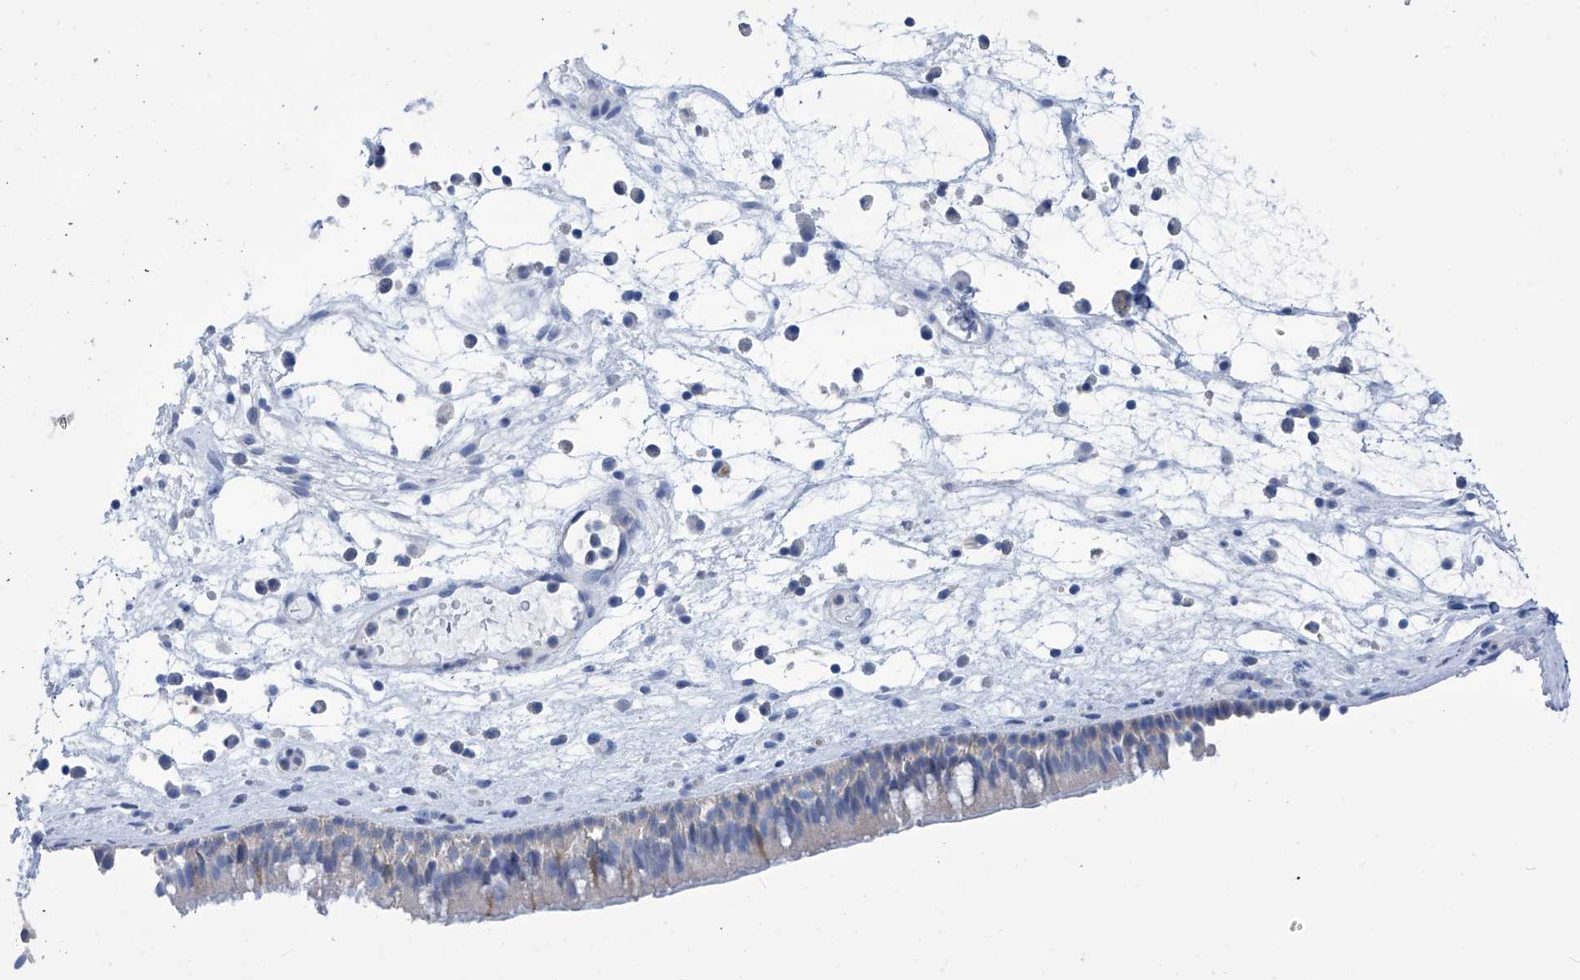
{"staining": {"intensity": "negative", "quantity": "none", "location": "none"}, "tissue": "nasopharynx", "cell_type": "Respiratory epithelial cells", "image_type": "normal", "snomed": [{"axis": "morphology", "description": "Normal tissue, NOS"}, {"axis": "morphology", "description": "Inflammation, NOS"}, {"axis": "morphology", "description": "Malignant melanoma, Metastatic site"}, {"axis": "topography", "description": "Nasopharynx"}], "caption": "This micrograph is of benign nasopharynx stained with immunohistochemistry (IHC) to label a protein in brown with the nuclei are counter-stained blue. There is no positivity in respiratory epithelial cells. (Brightfield microscopy of DAB immunohistochemistry at high magnification).", "gene": "IMPA2", "patient": {"sex": "male", "age": 70}}